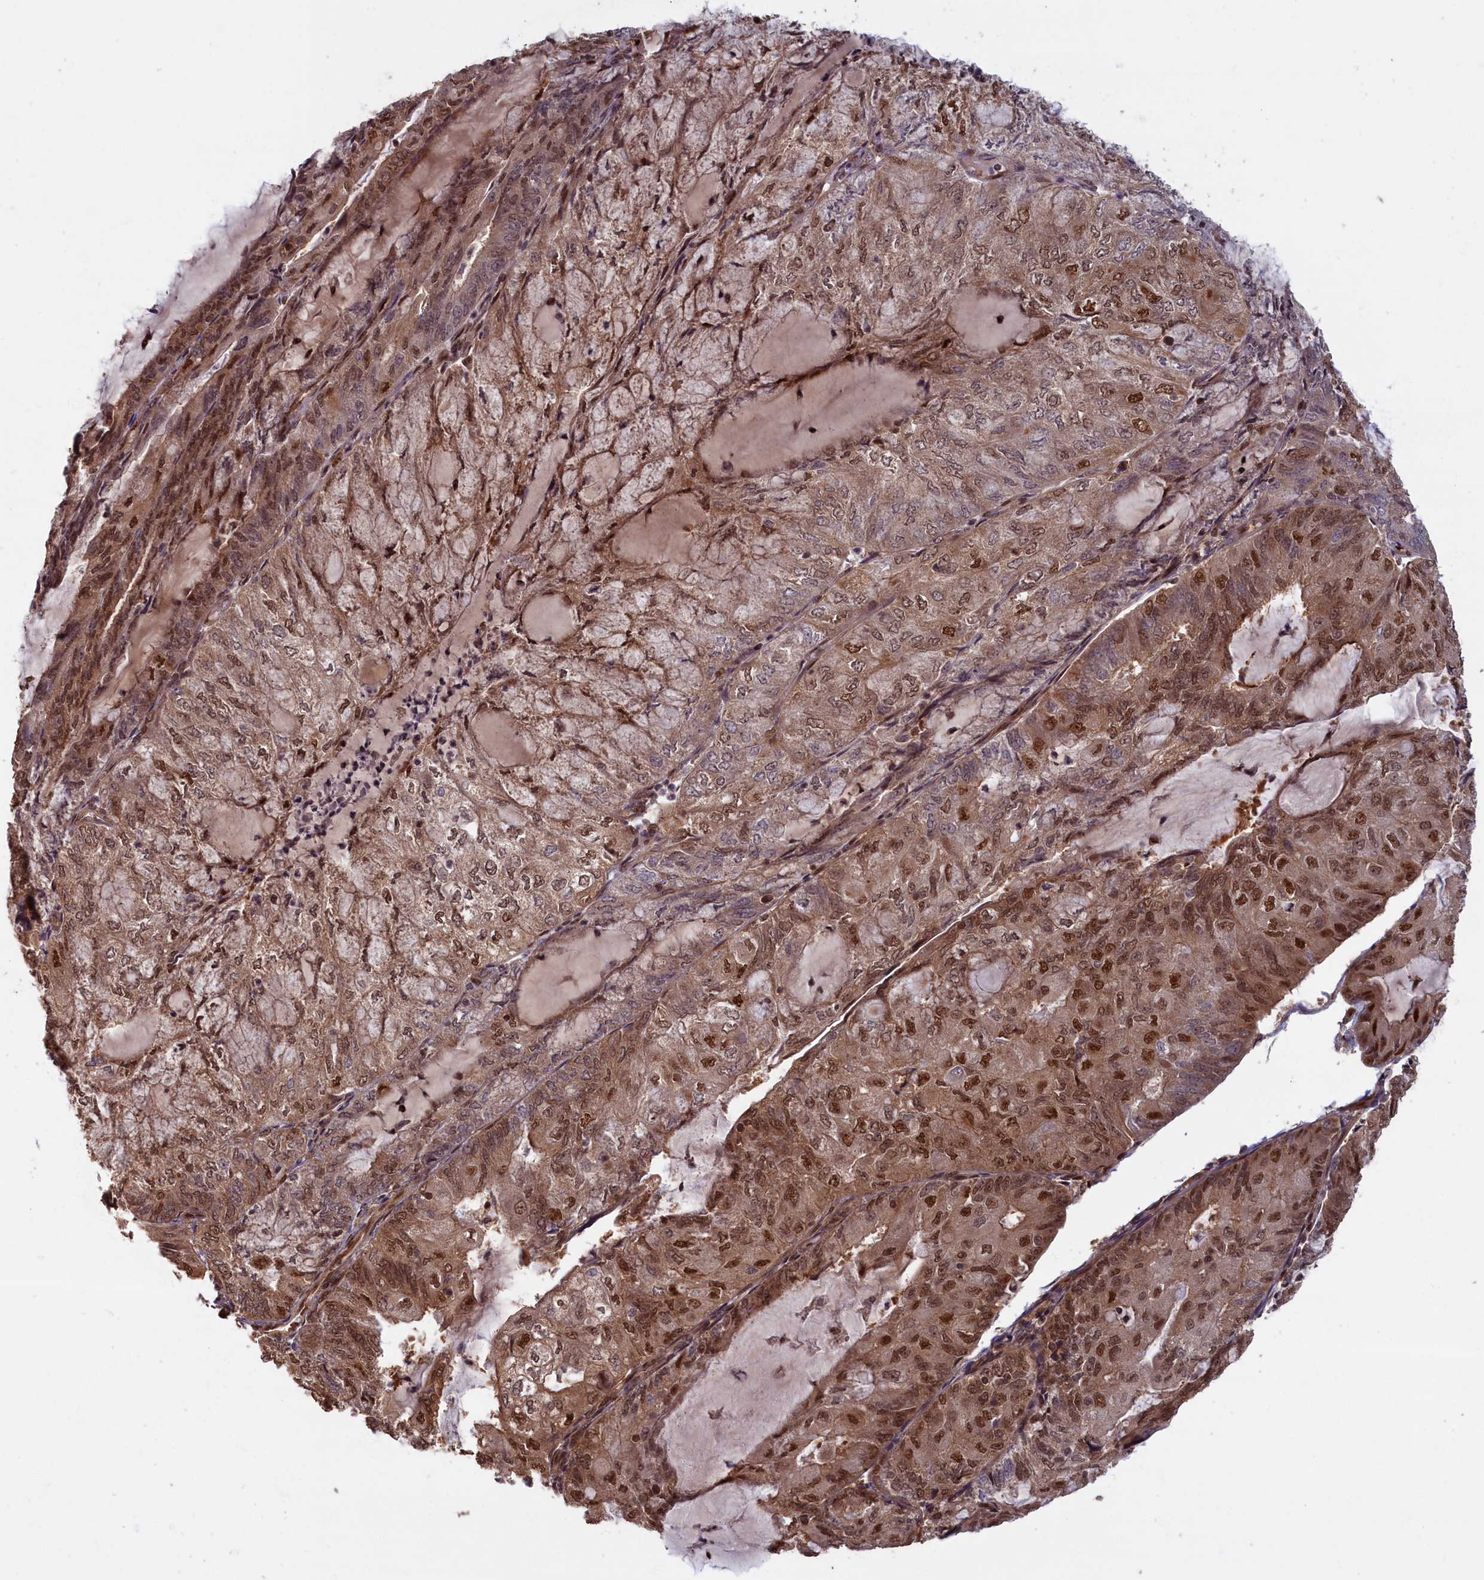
{"staining": {"intensity": "moderate", "quantity": ">75%", "location": "cytoplasmic/membranous,nuclear"}, "tissue": "endometrial cancer", "cell_type": "Tumor cells", "image_type": "cancer", "snomed": [{"axis": "morphology", "description": "Adenocarcinoma, NOS"}, {"axis": "topography", "description": "Endometrium"}], "caption": "IHC micrograph of adenocarcinoma (endometrial) stained for a protein (brown), which exhibits medium levels of moderate cytoplasmic/membranous and nuclear positivity in about >75% of tumor cells.", "gene": "HIF3A", "patient": {"sex": "female", "age": 81}}